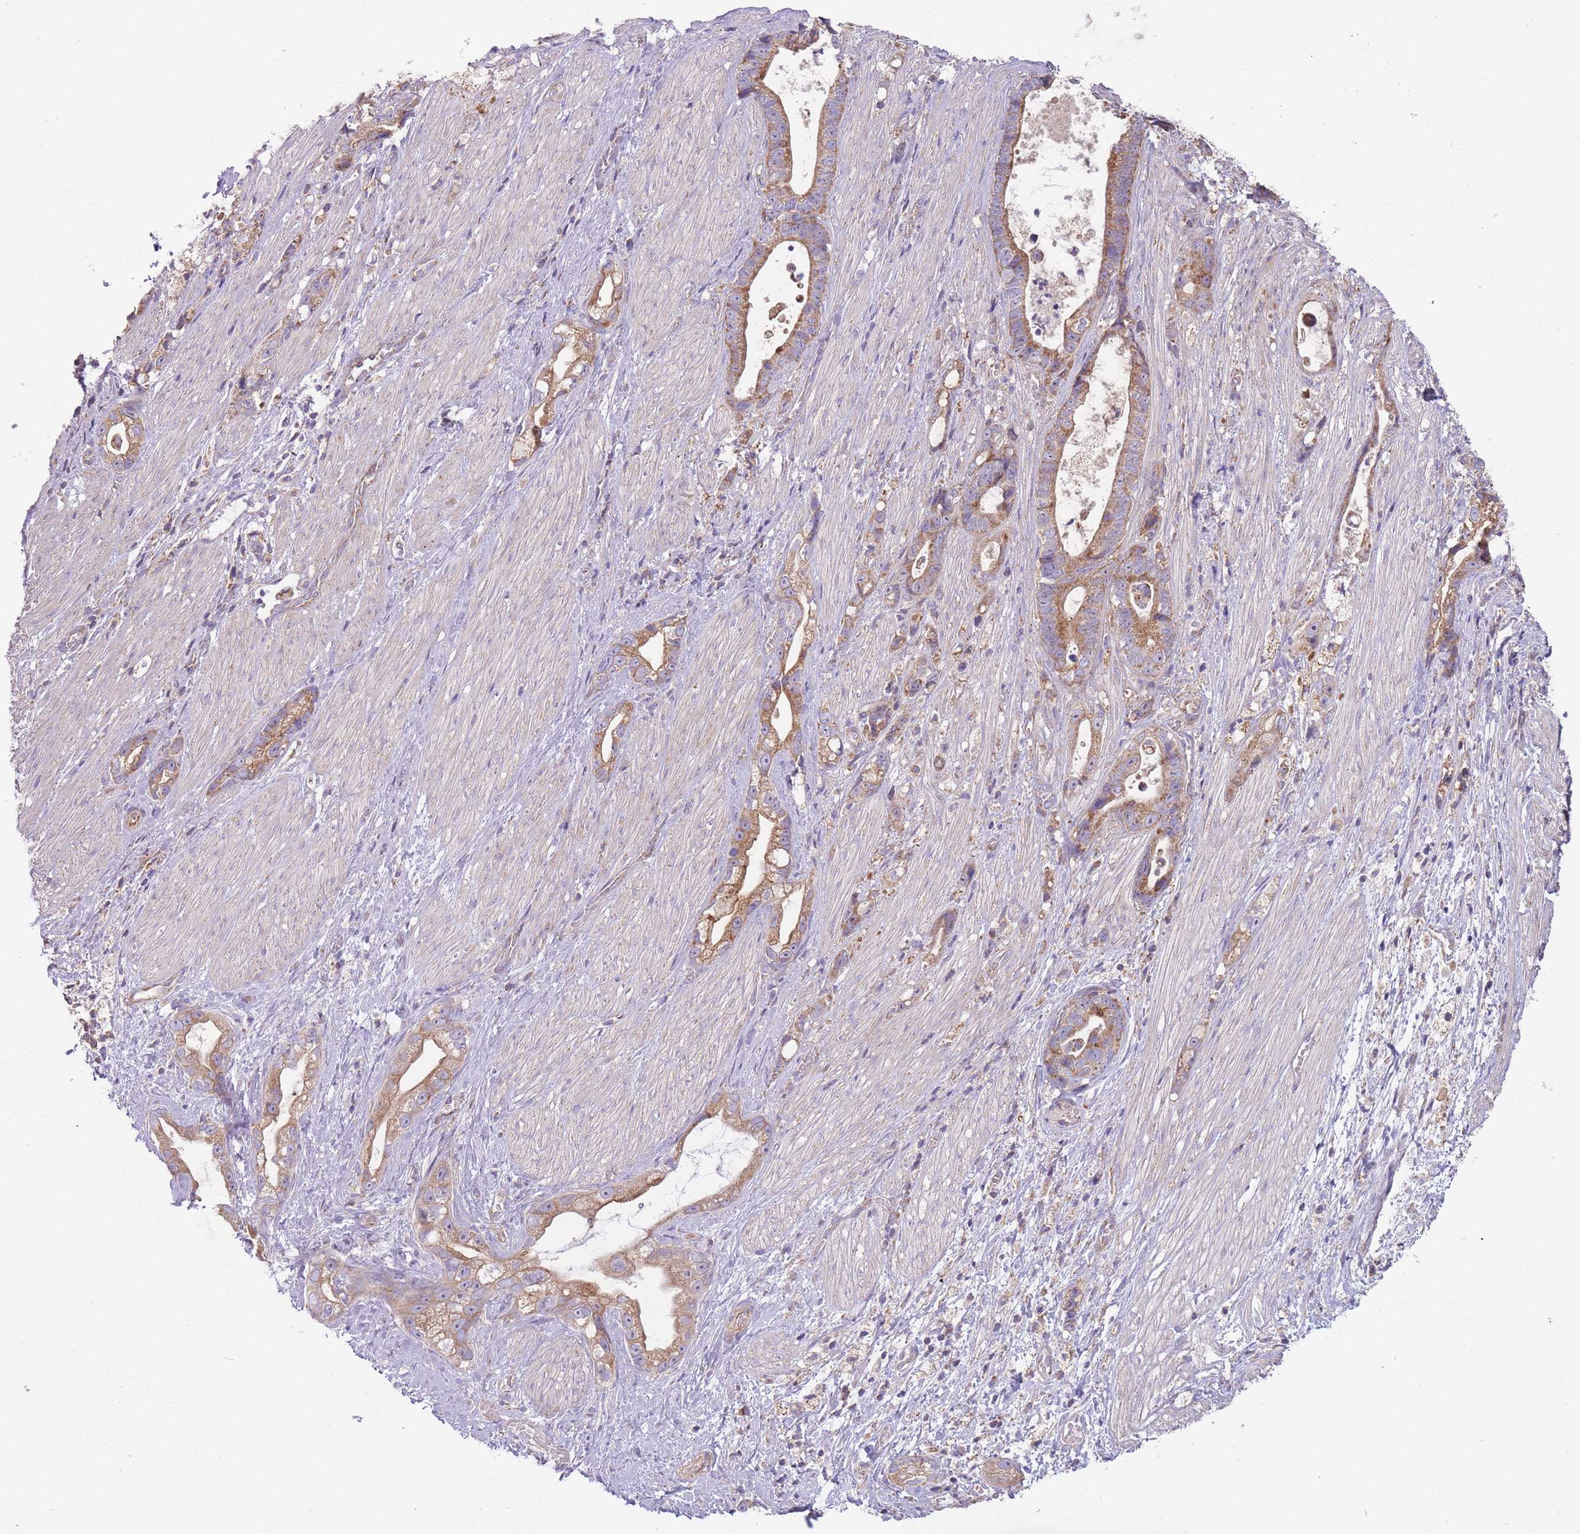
{"staining": {"intensity": "moderate", "quantity": ">75%", "location": "cytoplasmic/membranous"}, "tissue": "stomach cancer", "cell_type": "Tumor cells", "image_type": "cancer", "snomed": [{"axis": "morphology", "description": "Adenocarcinoma, NOS"}, {"axis": "topography", "description": "Stomach"}], "caption": "High-magnification brightfield microscopy of stomach cancer stained with DAB (brown) and counterstained with hematoxylin (blue). tumor cells exhibit moderate cytoplasmic/membranous staining is present in about>75% of cells.", "gene": "NDUFA9", "patient": {"sex": "male", "age": 55}}